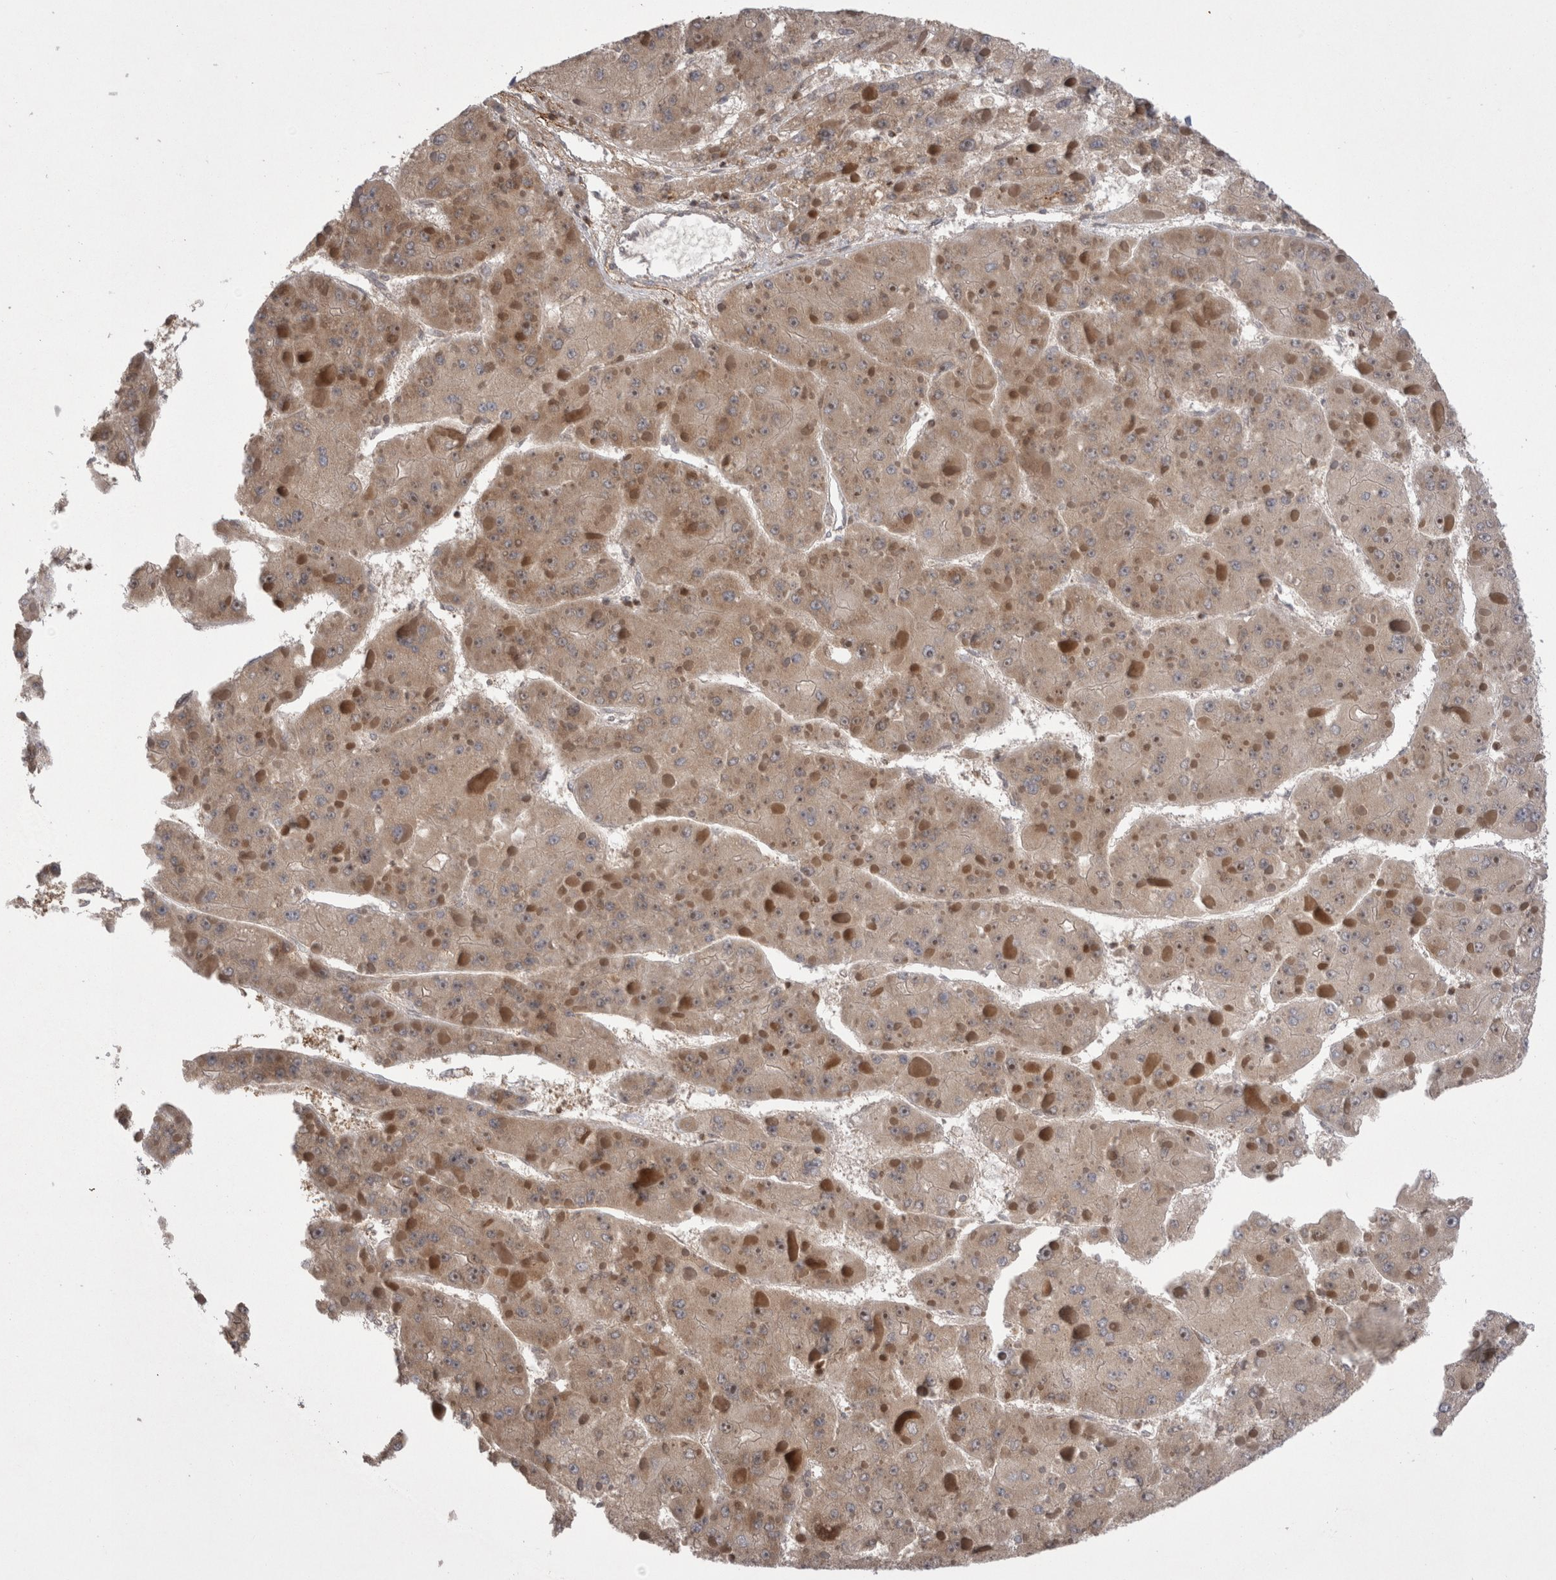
{"staining": {"intensity": "weak", "quantity": ">75%", "location": "cytoplasmic/membranous"}, "tissue": "liver cancer", "cell_type": "Tumor cells", "image_type": "cancer", "snomed": [{"axis": "morphology", "description": "Carcinoma, Hepatocellular, NOS"}, {"axis": "topography", "description": "Liver"}], "caption": "Weak cytoplasmic/membranous staining is present in approximately >75% of tumor cells in liver cancer (hepatocellular carcinoma). (brown staining indicates protein expression, while blue staining denotes nuclei).", "gene": "DARS2", "patient": {"sex": "female", "age": 73}}